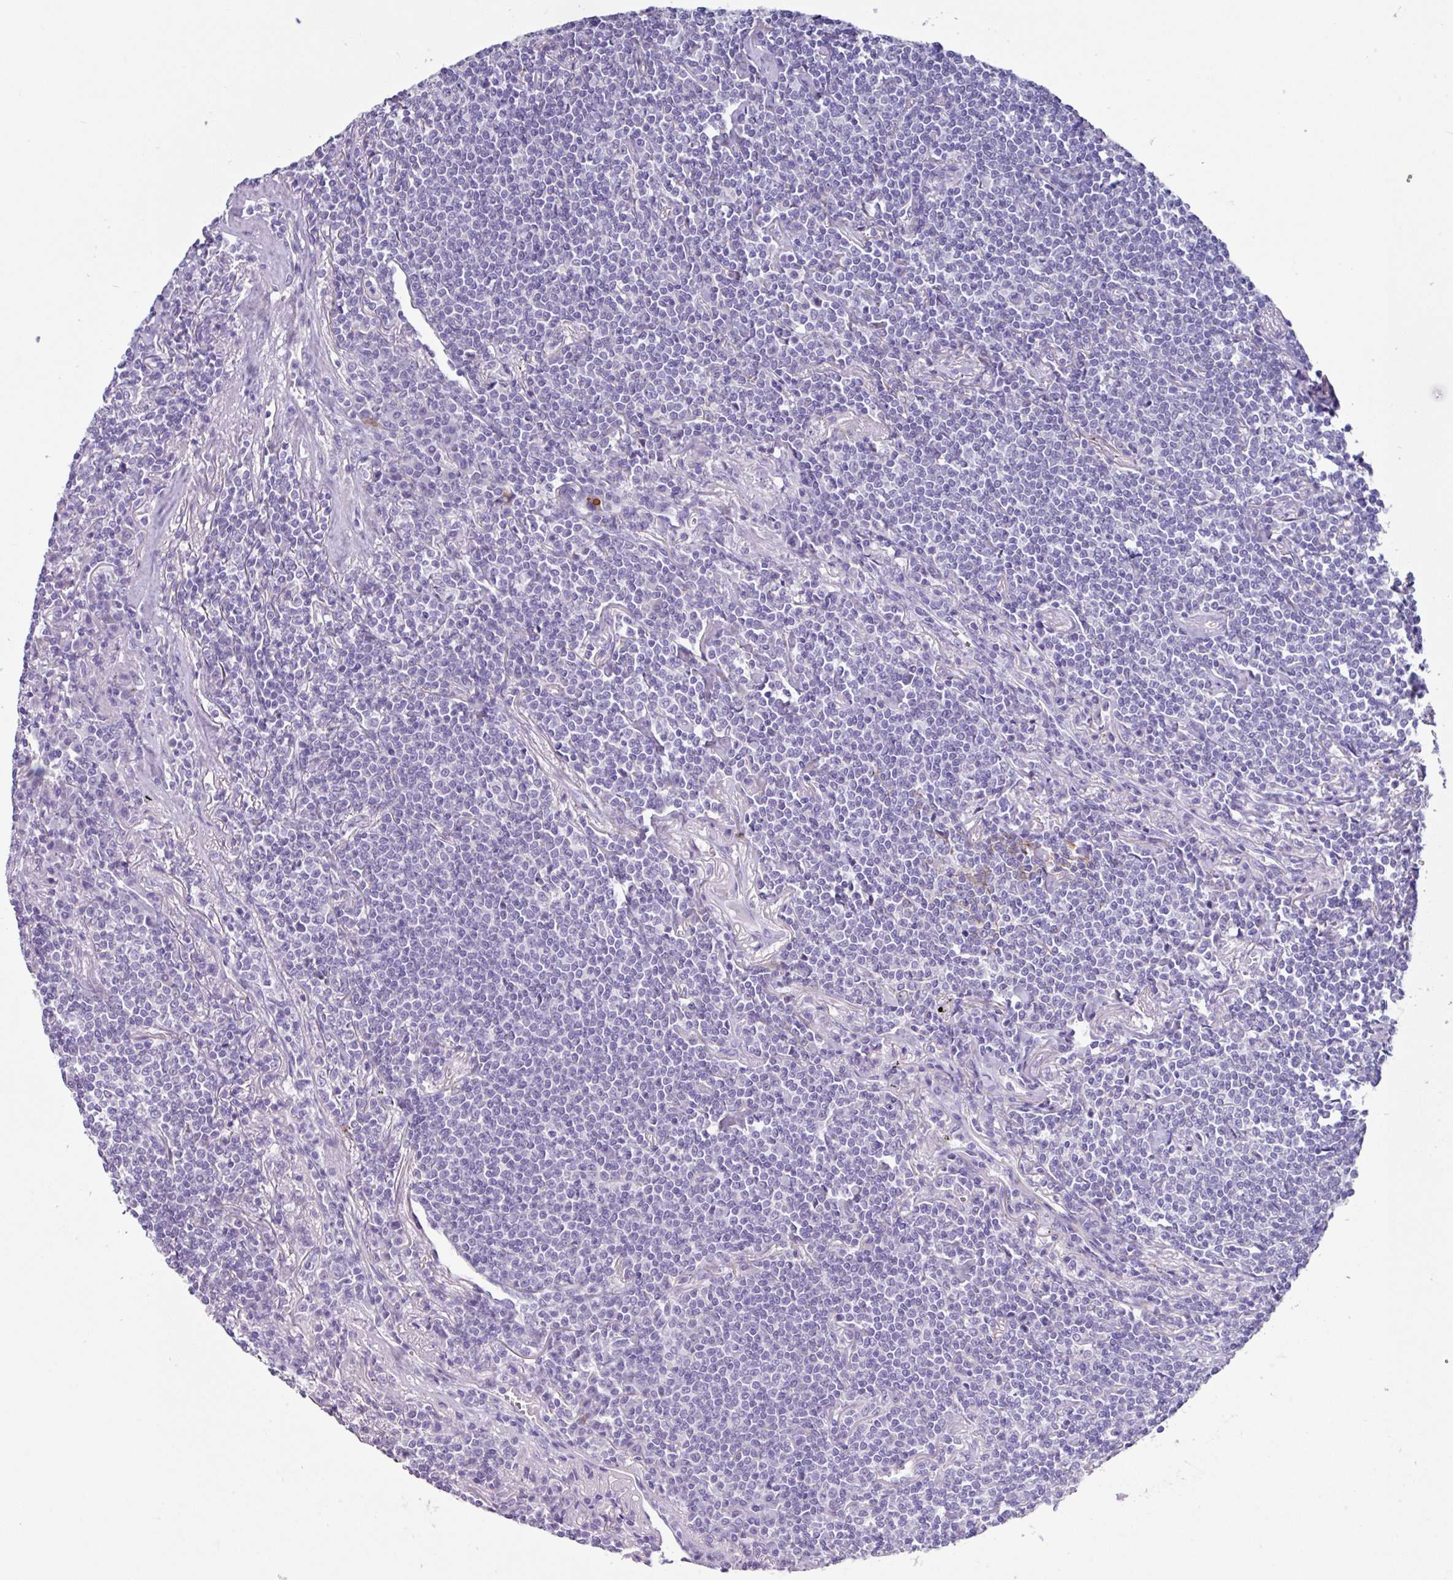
{"staining": {"intensity": "negative", "quantity": "none", "location": "none"}, "tissue": "lymphoma", "cell_type": "Tumor cells", "image_type": "cancer", "snomed": [{"axis": "morphology", "description": "Malignant lymphoma, non-Hodgkin's type, Low grade"}, {"axis": "topography", "description": "Lung"}], "caption": "Histopathology image shows no protein expression in tumor cells of lymphoma tissue. (DAB (3,3'-diaminobenzidine) immunohistochemistry (IHC), high magnification).", "gene": "OTX1", "patient": {"sex": "female", "age": 71}}